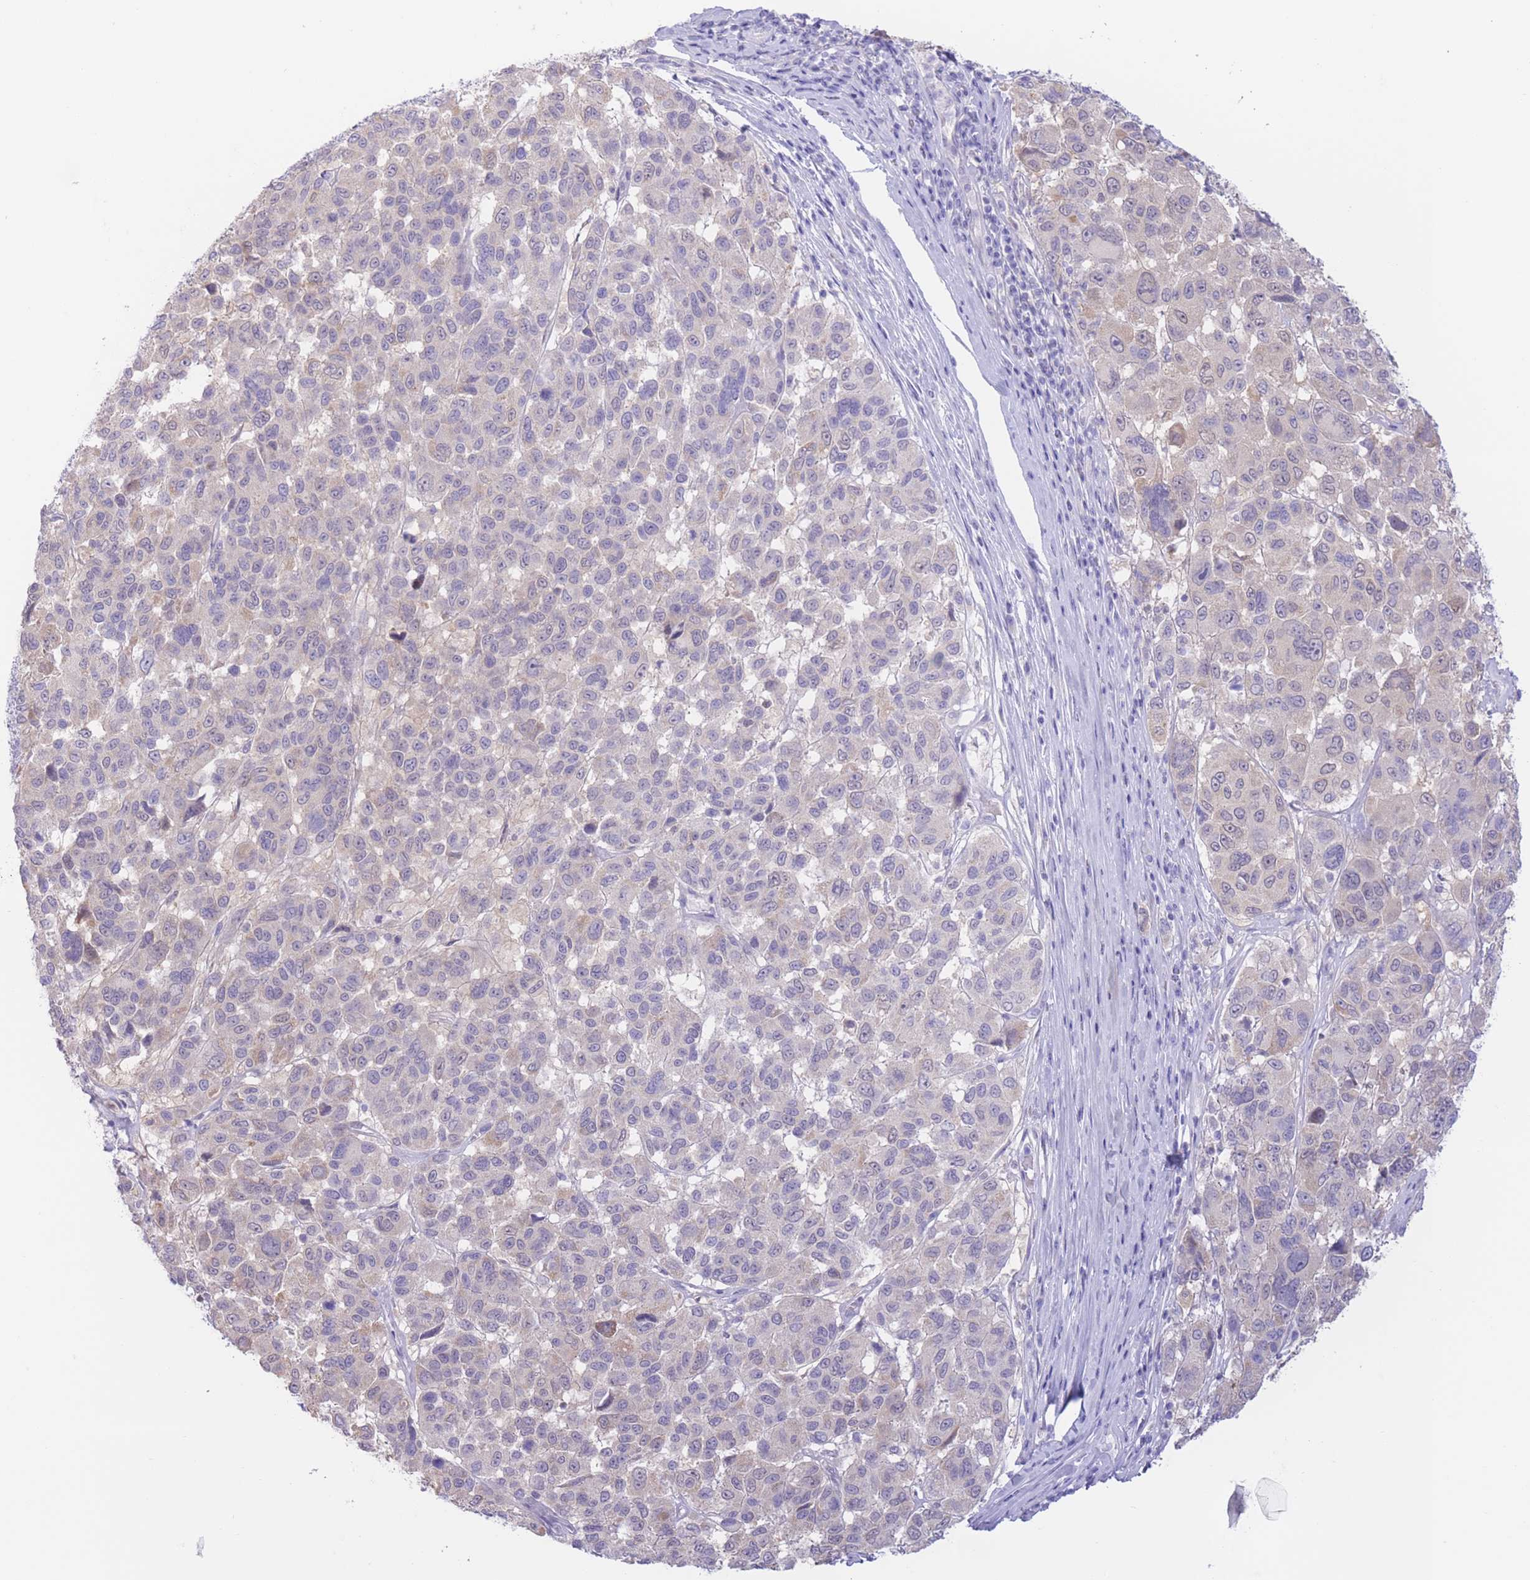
{"staining": {"intensity": "weak", "quantity": "<25%", "location": "cytoplasmic/membranous"}, "tissue": "melanoma", "cell_type": "Tumor cells", "image_type": "cancer", "snomed": [{"axis": "morphology", "description": "Malignant melanoma, NOS"}, {"axis": "topography", "description": "Skin"}], "caption": "Malignant melanoma was stained to show a protein in brown. There is no significant positivity in tumor cells. The staining was performed using DAB to visualize the protein expression in brown, while the nuclei were stained in blue with hematoxylin (Magnification: 20x).", "gene": "FAH", "patient": {"sex": "female", "age": 66}}